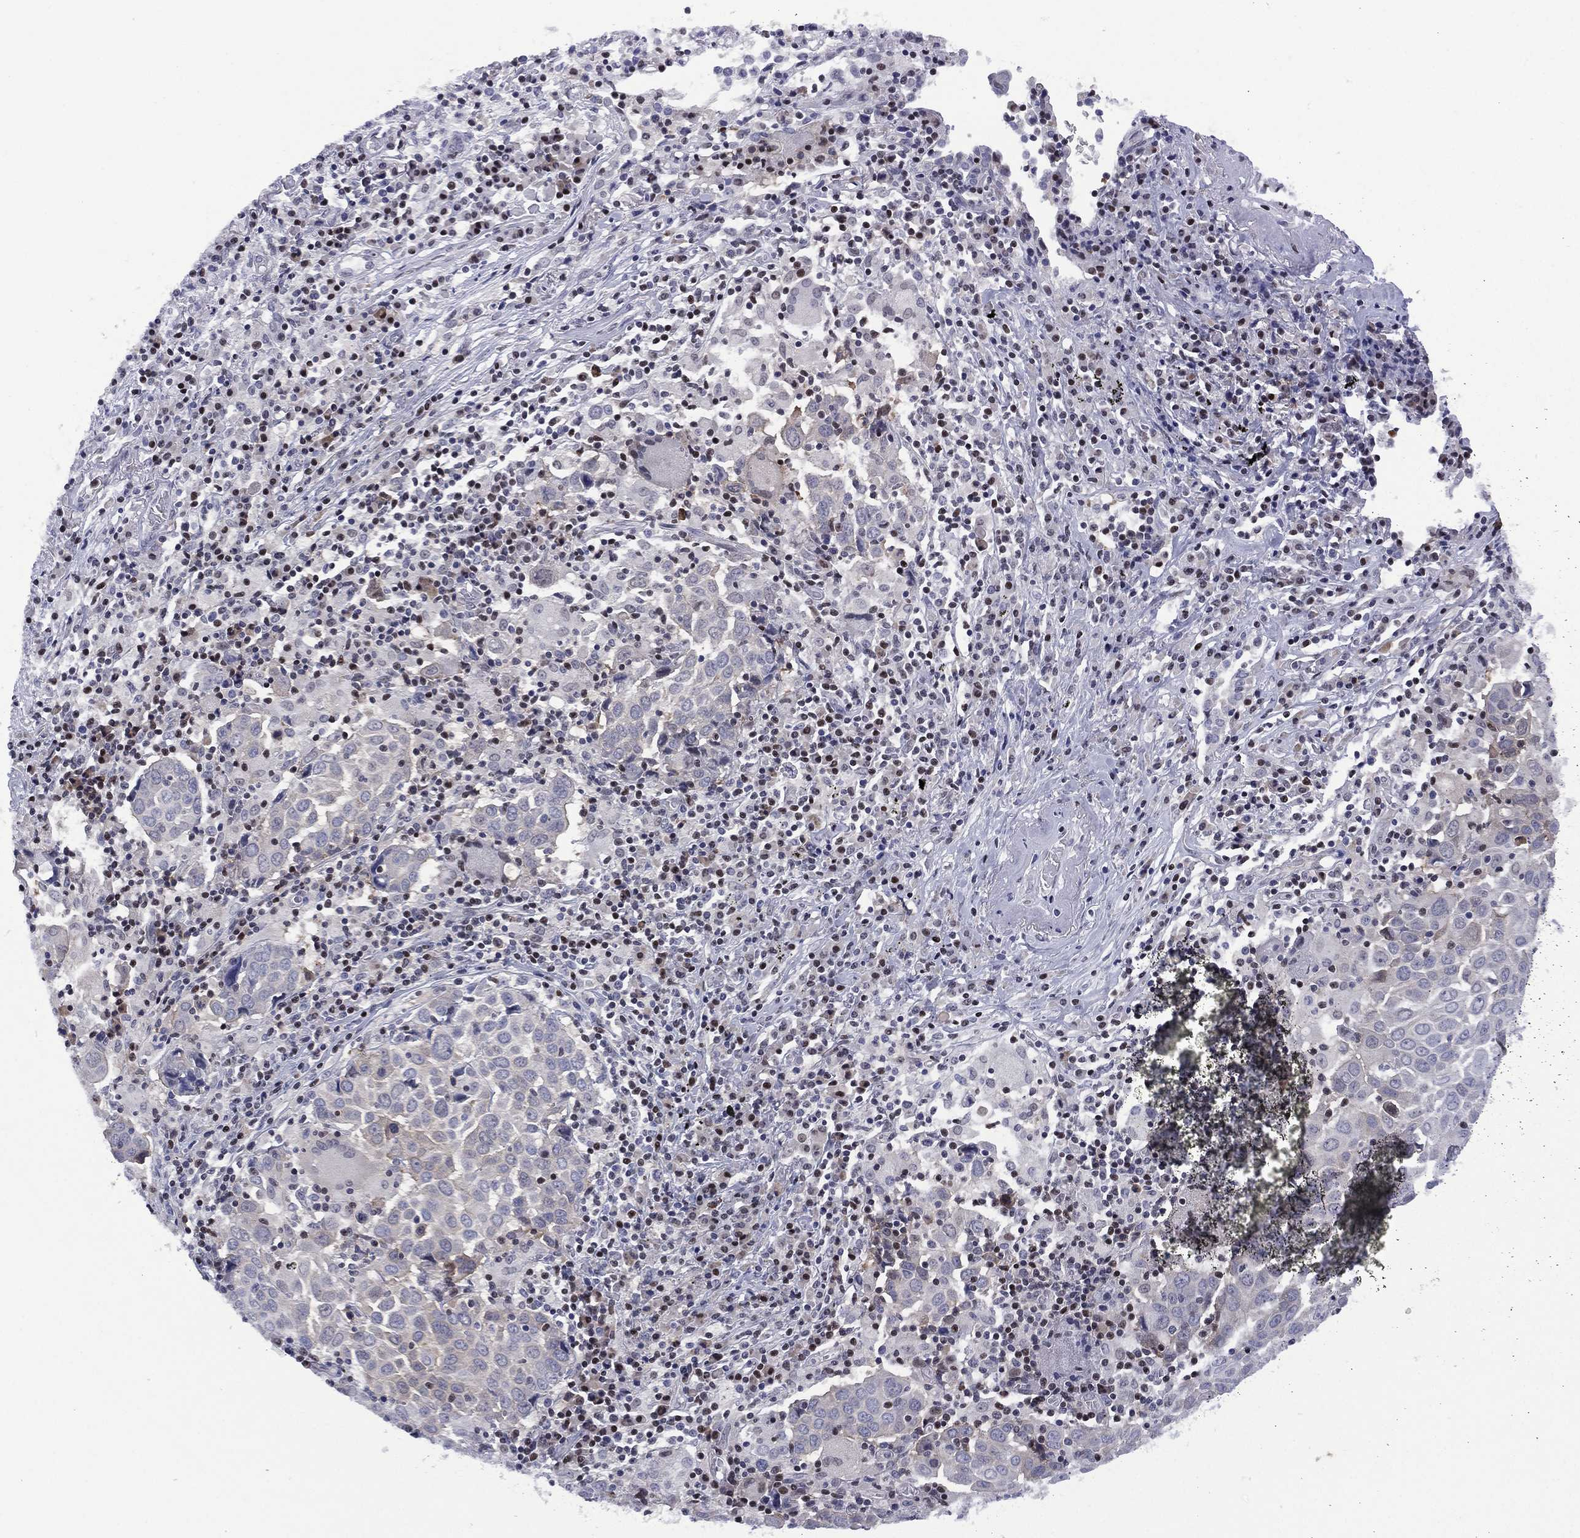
{"staining": {"intensity": "negative", "quantity": "none", "location": "none"}, "tissue": "lung cancer", "cell_type": "Tumor cells", "image_type": "cancer", "snomed": [{"axis": "morphology", "description": "Squamous cell carcinoma, NOS"}, {"axis": "topography", "description": "Lung"}], "caption": "Tumor cells show no significant staining in squamous cell carcinoma (lung).", "gene": "SLC4A4", "patient": {"sex": "male", "age": 57}}